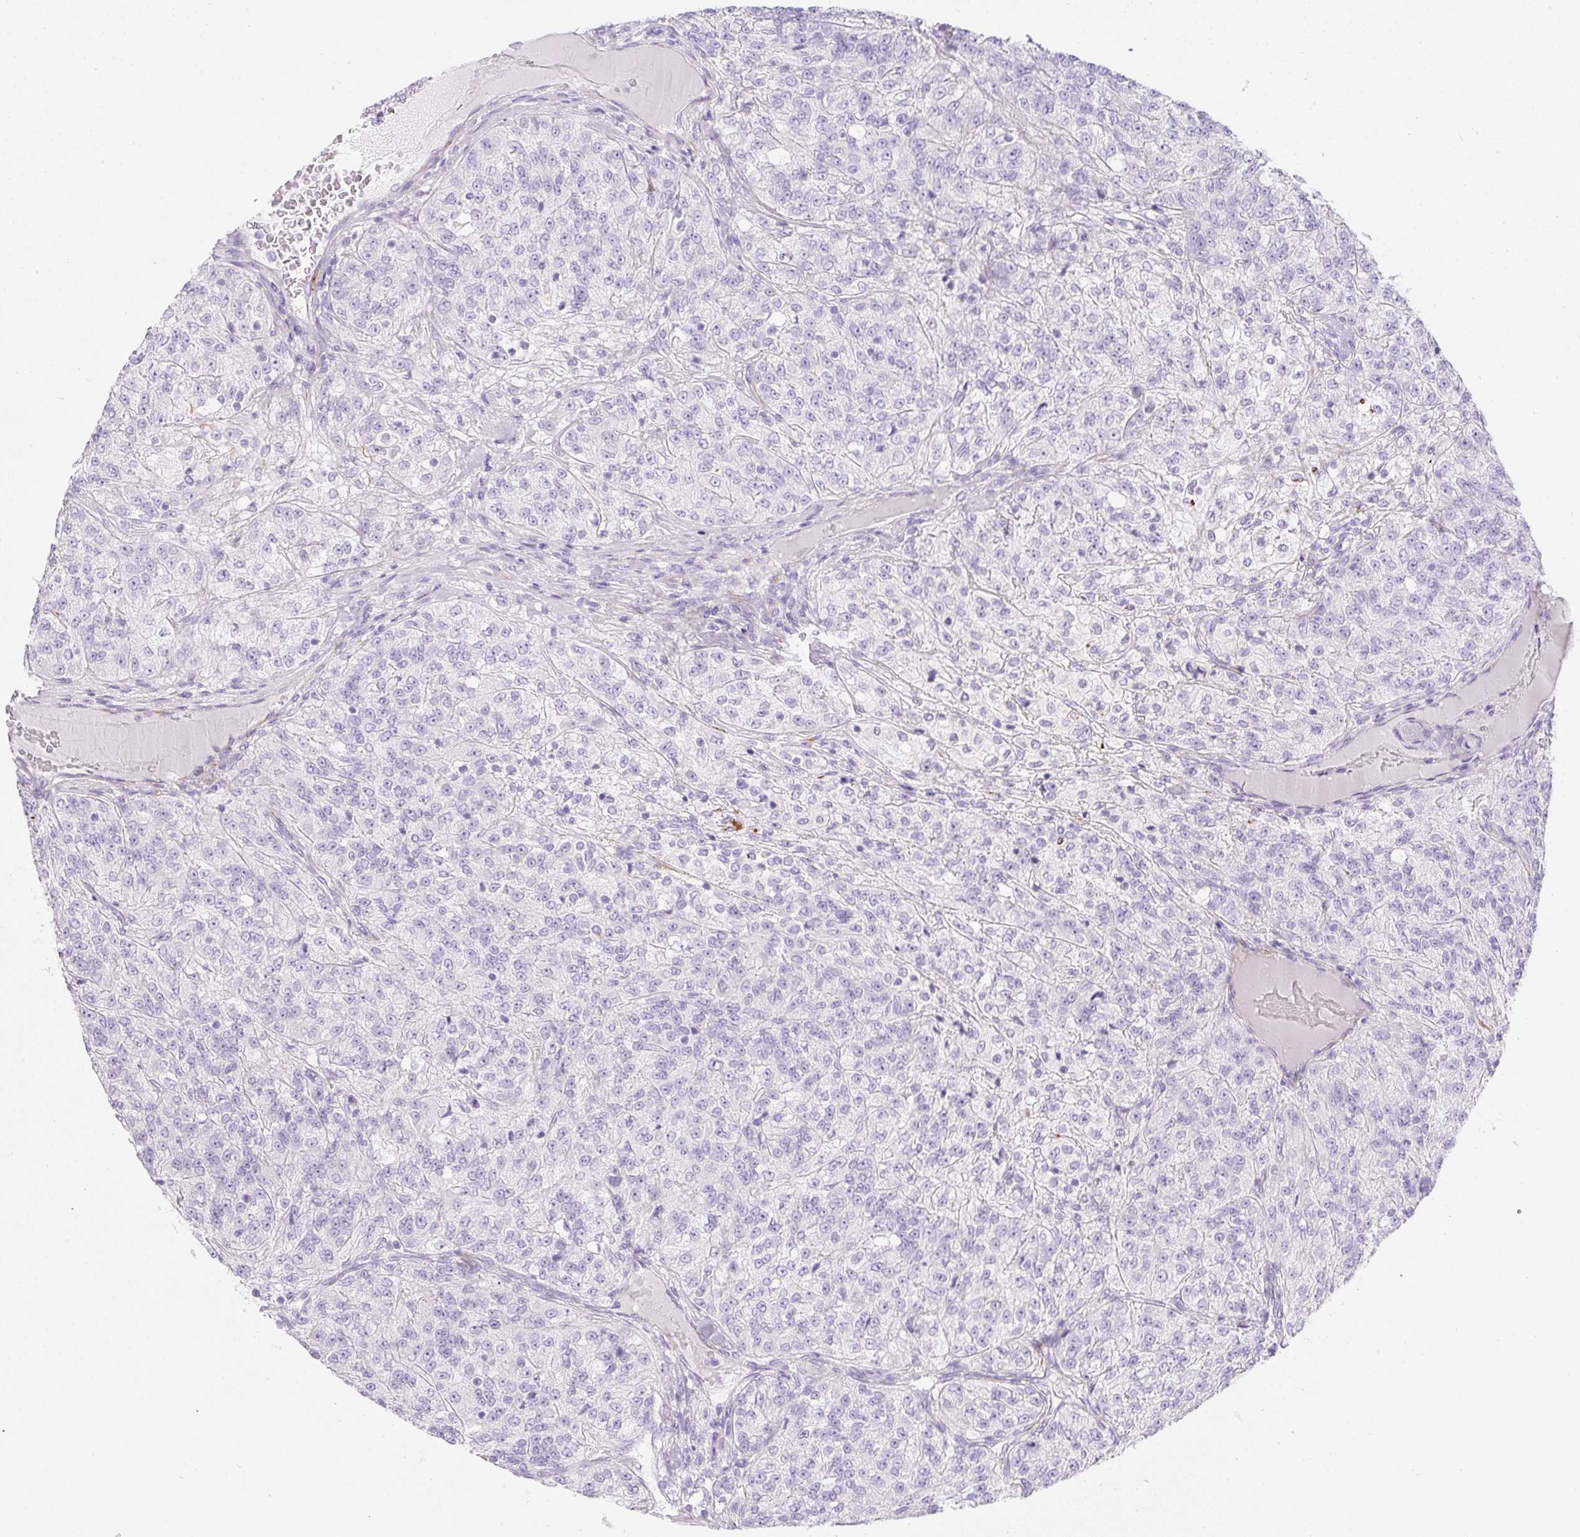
{"staining": {"intensity": "negative", "quantity": "none", "location": "none"}, "tissue": "renal cancer", "cell_type": "Tumor cells", "image_type": "cancer", "snomed": [{"axis": "morphology", "description": "Adenocarcinoma, NOS"}, {"axis": "topography", "description": "Kidney"}], "caption": "Human adenocarcinoma (renal) stained for a protein using immunohistochemistry (IHC) displays no positivity in tumor cells.", "gene": "ZNF689", "patient": {"sex": "female", "age": 63}}